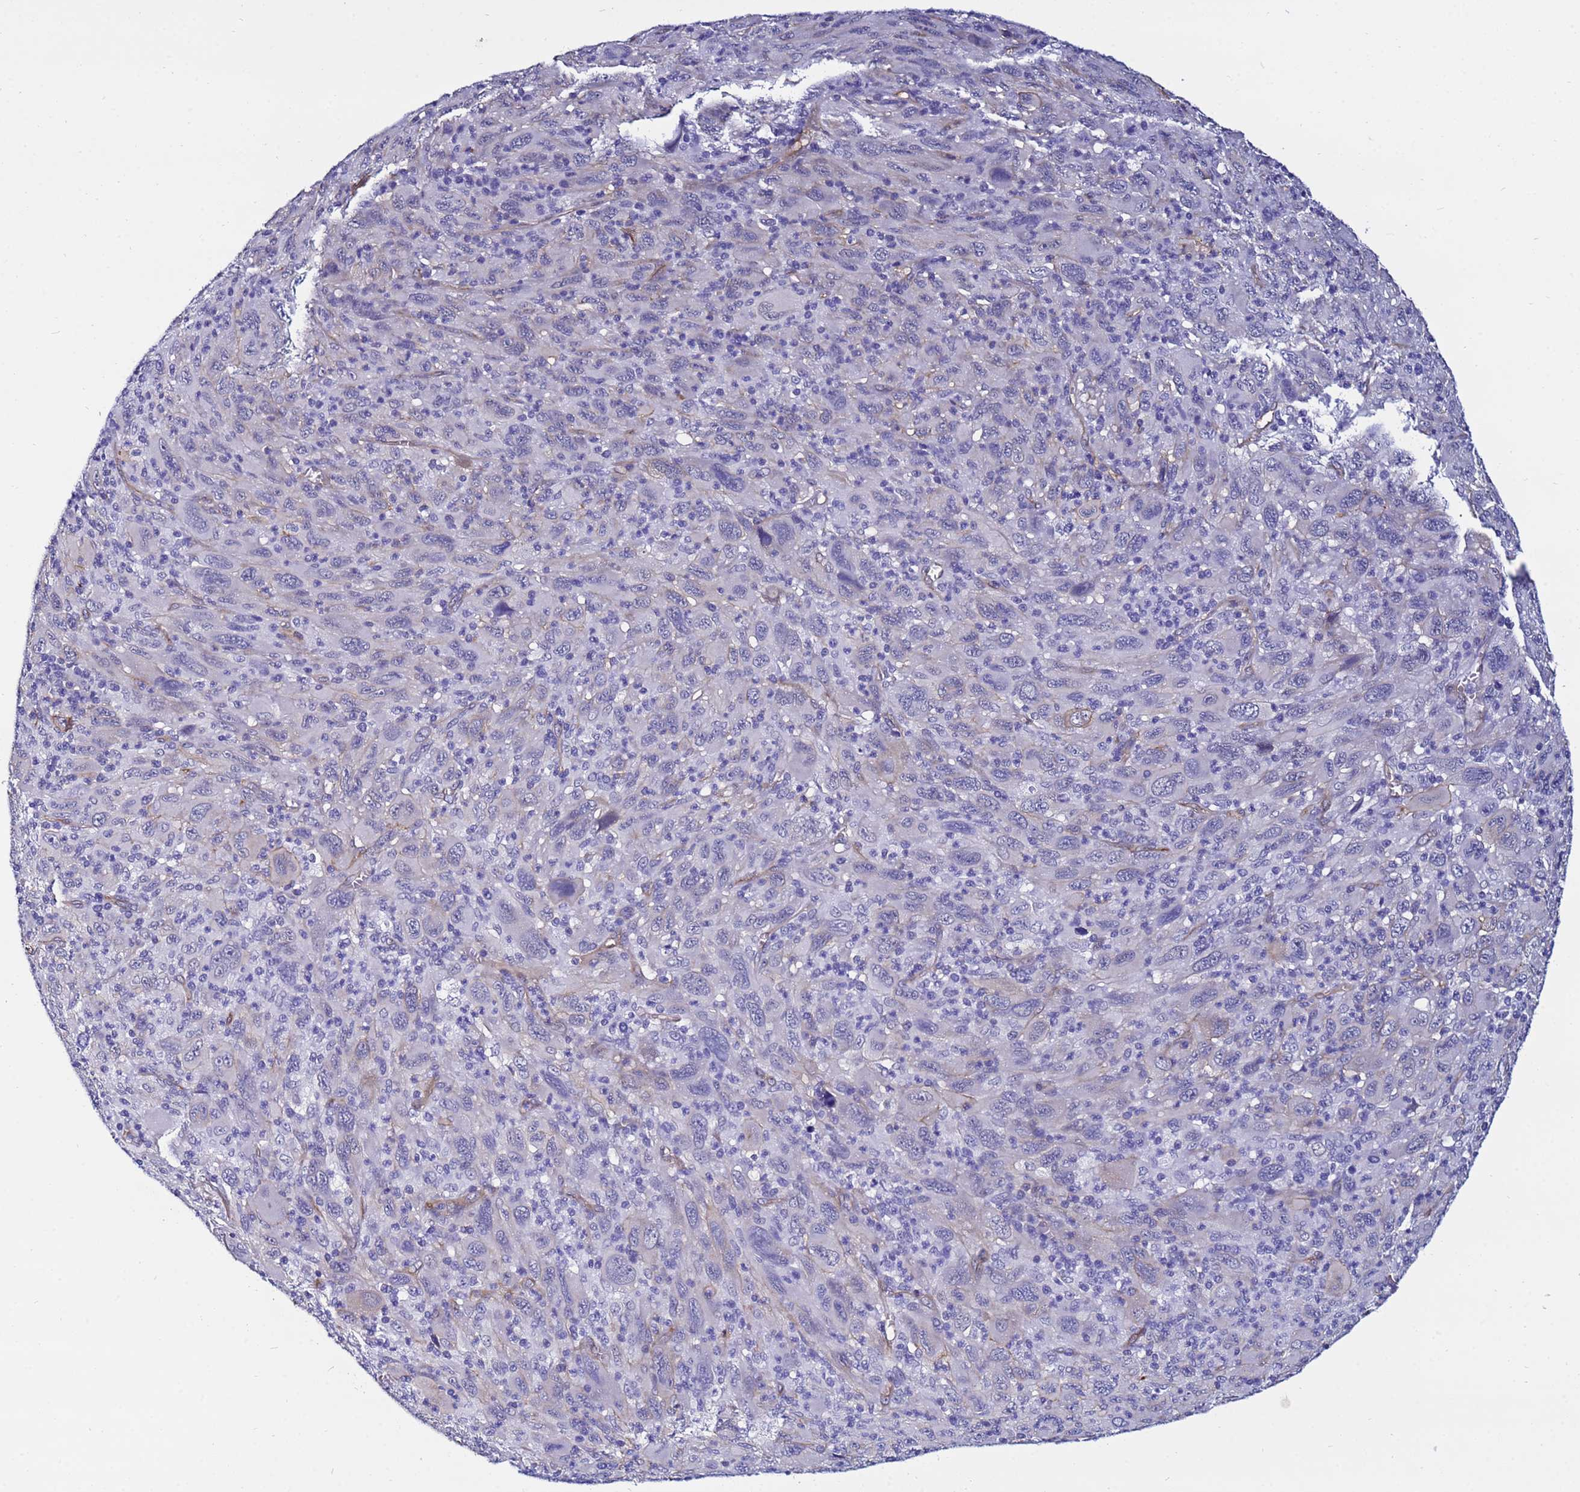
{"staining": {"intensity": "negative", "quantity": "none", "location": "none"}, "tissue": "melanoma", "cell_type": "Tumor cells", "image_type": "cancer", "snomed": [{"axis": "morphology", "description": "Malignant melanoma, Metastatic site"}, {"axis": "topography", "description": "Skin"}], "caption": "DAB immunohistochemical staining of human melanoma demonstrates no significant expression in tumor cells.", "gene": "DEFB104A", "patient": {"sex": "female", "age": 56}}